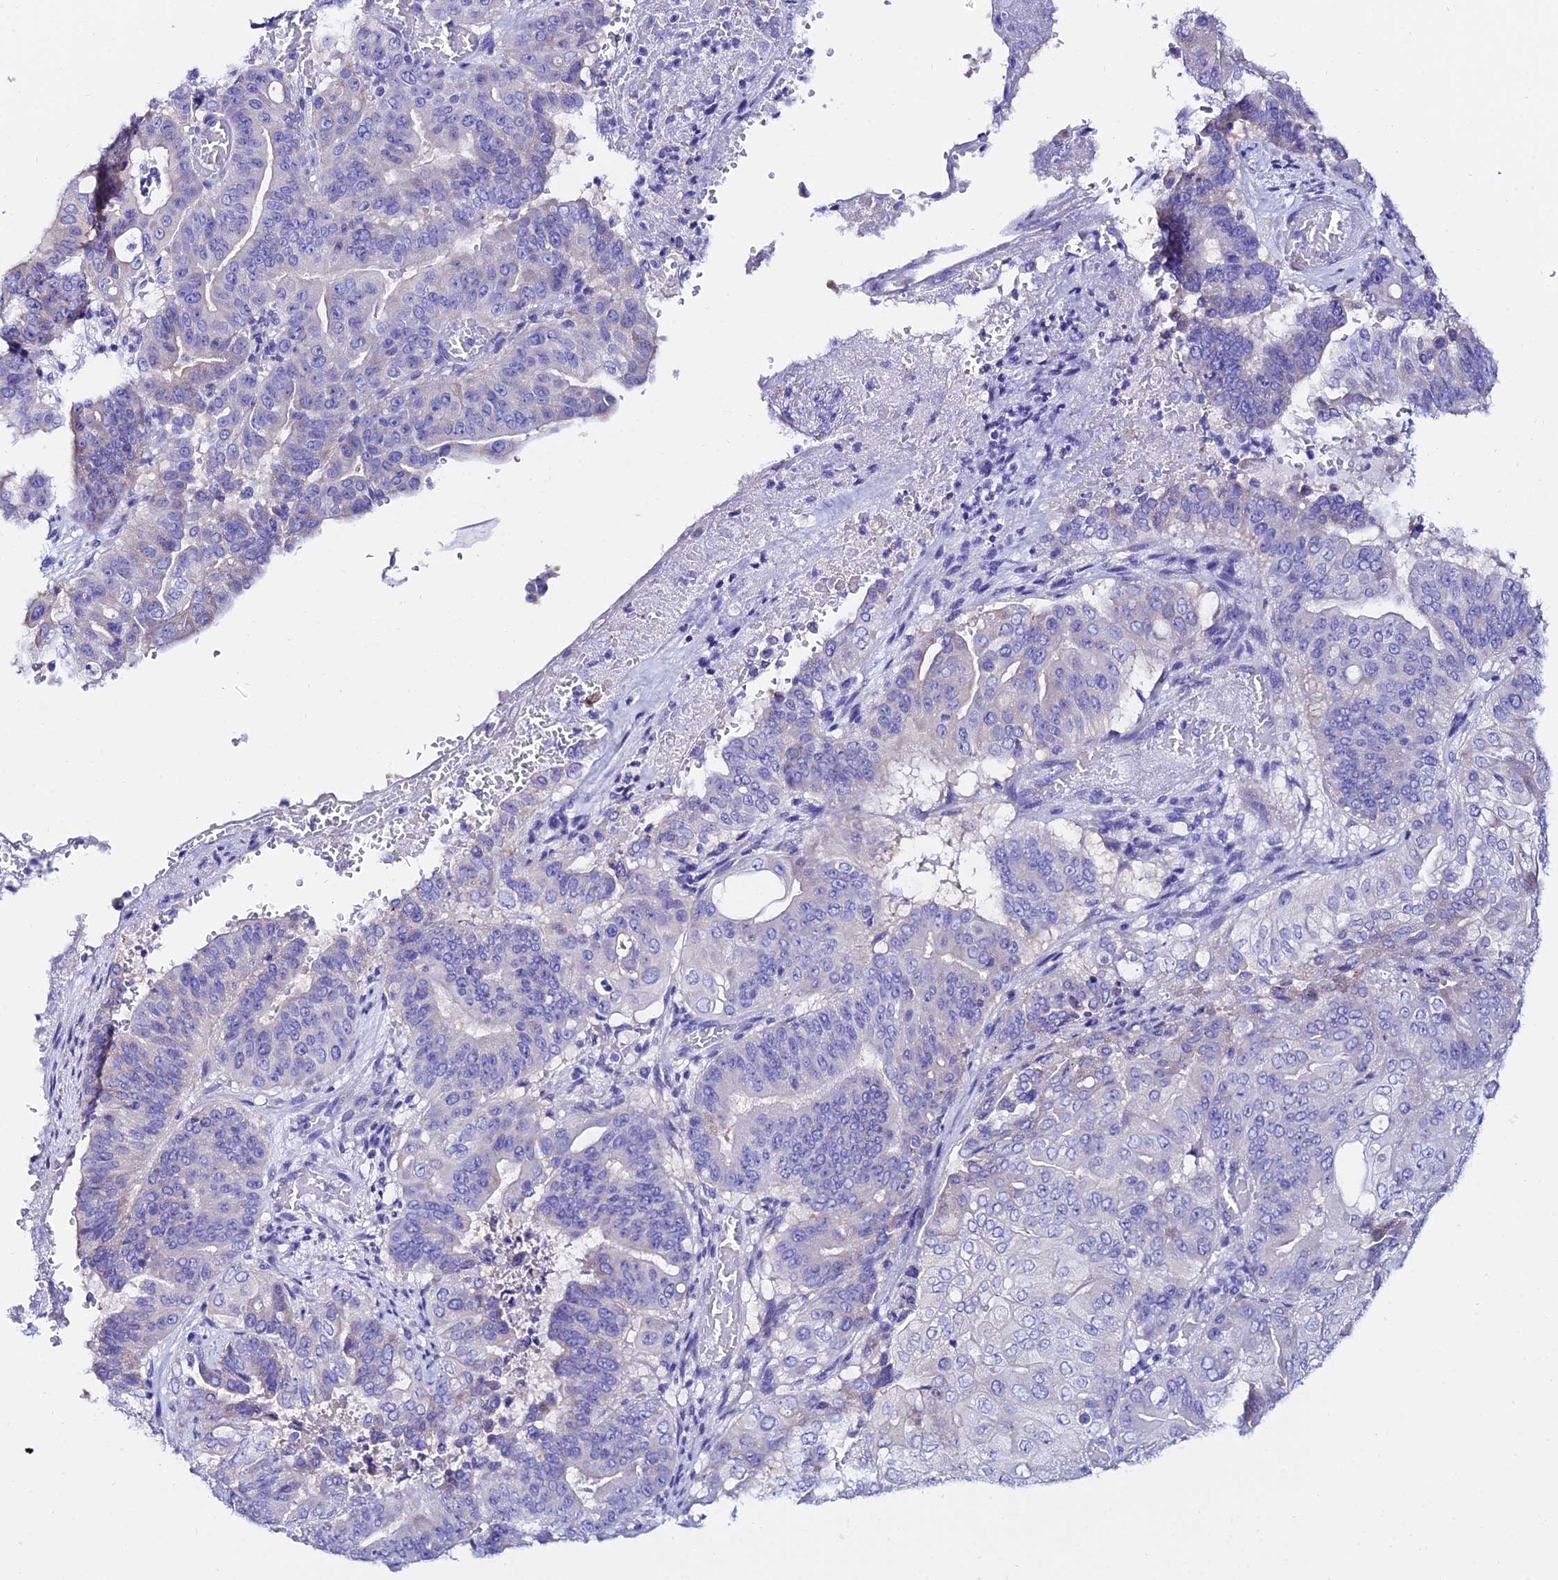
{"staining": {"intensity": "negative", "quantity": "none", "location": "none"}, "tissue": "pancreatic cancer", "cell_type": "Tumor cells", "image_type": "cancer", "snomed": [{"axis": "morphology", "description": "Adenocarcinoma, NOS"}, {"axis": "topography", "description": "Pancreas"}], "caption": "Human pancreatic cancer (adenocarcinoma) stained for a protein using immunohistochemistry (IHC) demonstrates no positivity in tumor cells.", "gene": "OR4D5", "patient": {"sex": "female", "age": 77}}